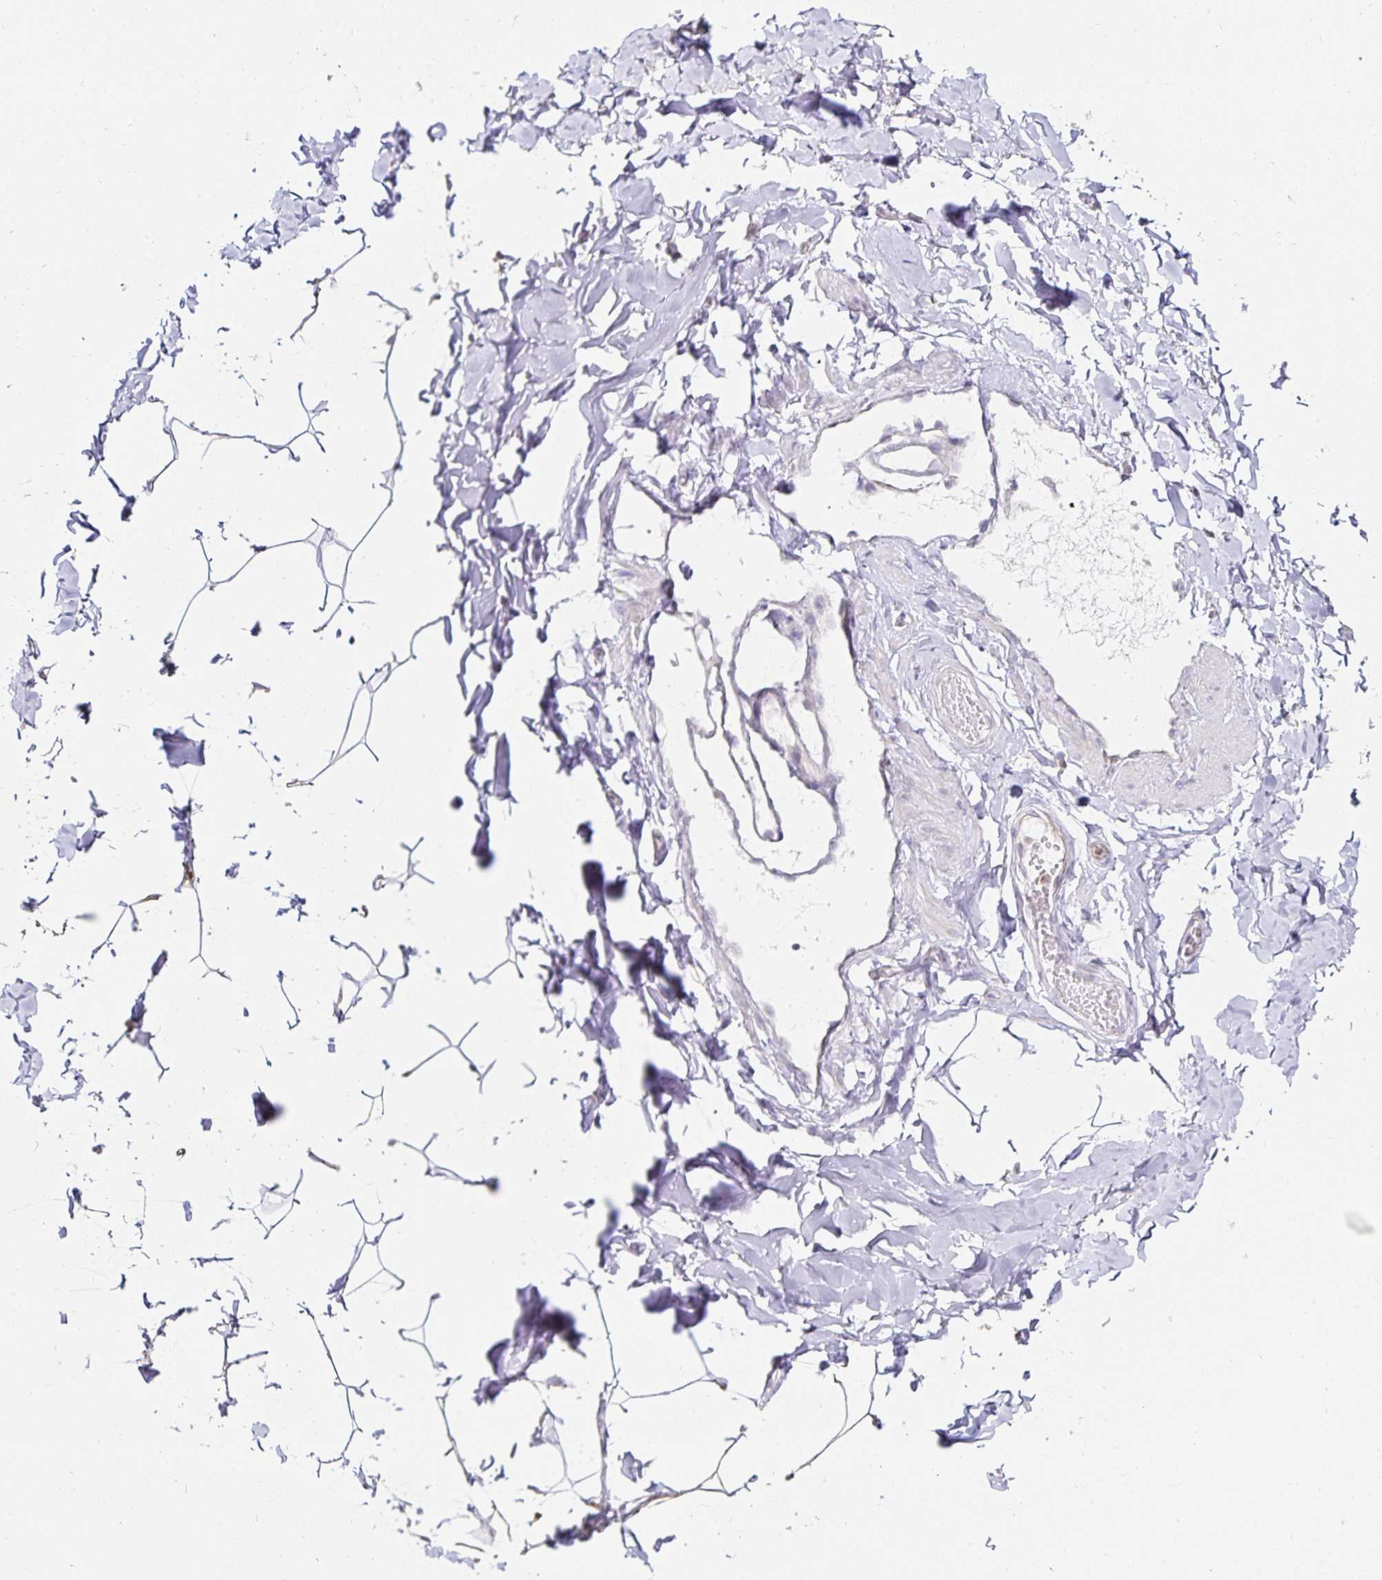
{"staining": {"intensity": "negative", "quantity": "none", "location": "none"}, "tissue": "adipose tissue", "cell_type": "Adipocytes", "image_type": "normal", "snomed": [{"axis": "morphology", "description": "Normal tissue, NOS"}, {"axis": "topography", "description": "Soft tissue"}, {"axis": "topography", "description": "Adipose tissue"}, {"axis": "topography", "description": "Vascular tissue"}, {"axis": "topography", "description": "Peripheral nerve tissue"}], "caption": "High magnification brightfield microscopy of unremarkable adipose tissue stained with DAB (brown) and counterstained with hematoxylin (blue): adipocytes show no significant positivity.", "gene": "GP2", "patient": {"sex": "male", "age": 29}}